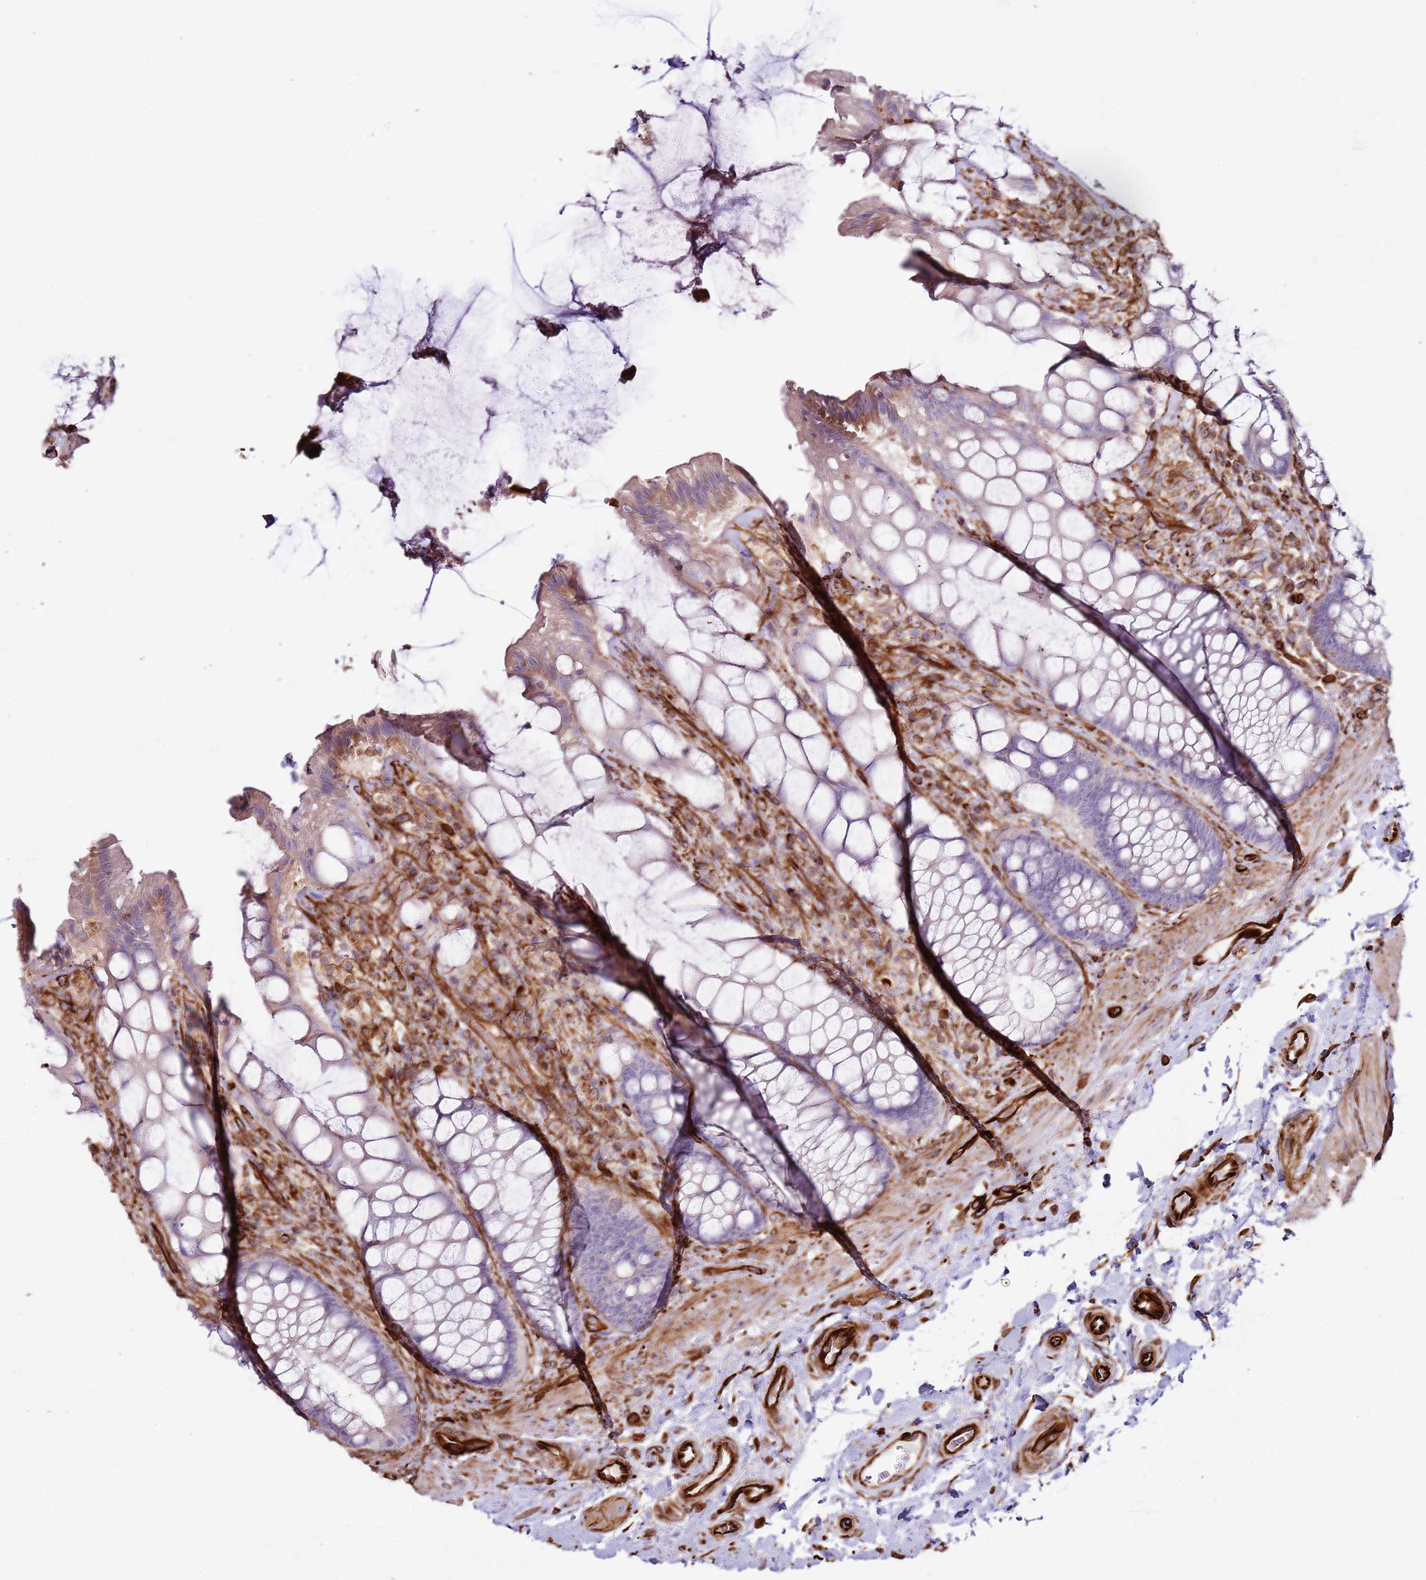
{"staining": {"intensity": "negative", "quantity": "none", "location": "none"}, "tissue": "rectum", "cell_type": "Glandular cells", "image_type": "normal", "snomed": [{"axis": "morphology", "description": "Normal tissue, NOS"}, {"axis": "topography", "description": "Rectum"}], "caption": "High magnification brightfield microscopy of benign rectum stained with DAB (3,3'-diaminobenzidine) (brown) and counterstained with hematoxylin (blue): glandular cells show no significant expression. (DAB (3,3'-diaminobenzidine) IHC visualized using brightfield microscopy, high magnification).", "gene": "MRGPRE", "patient": {"sex": "female", "age": 58}}